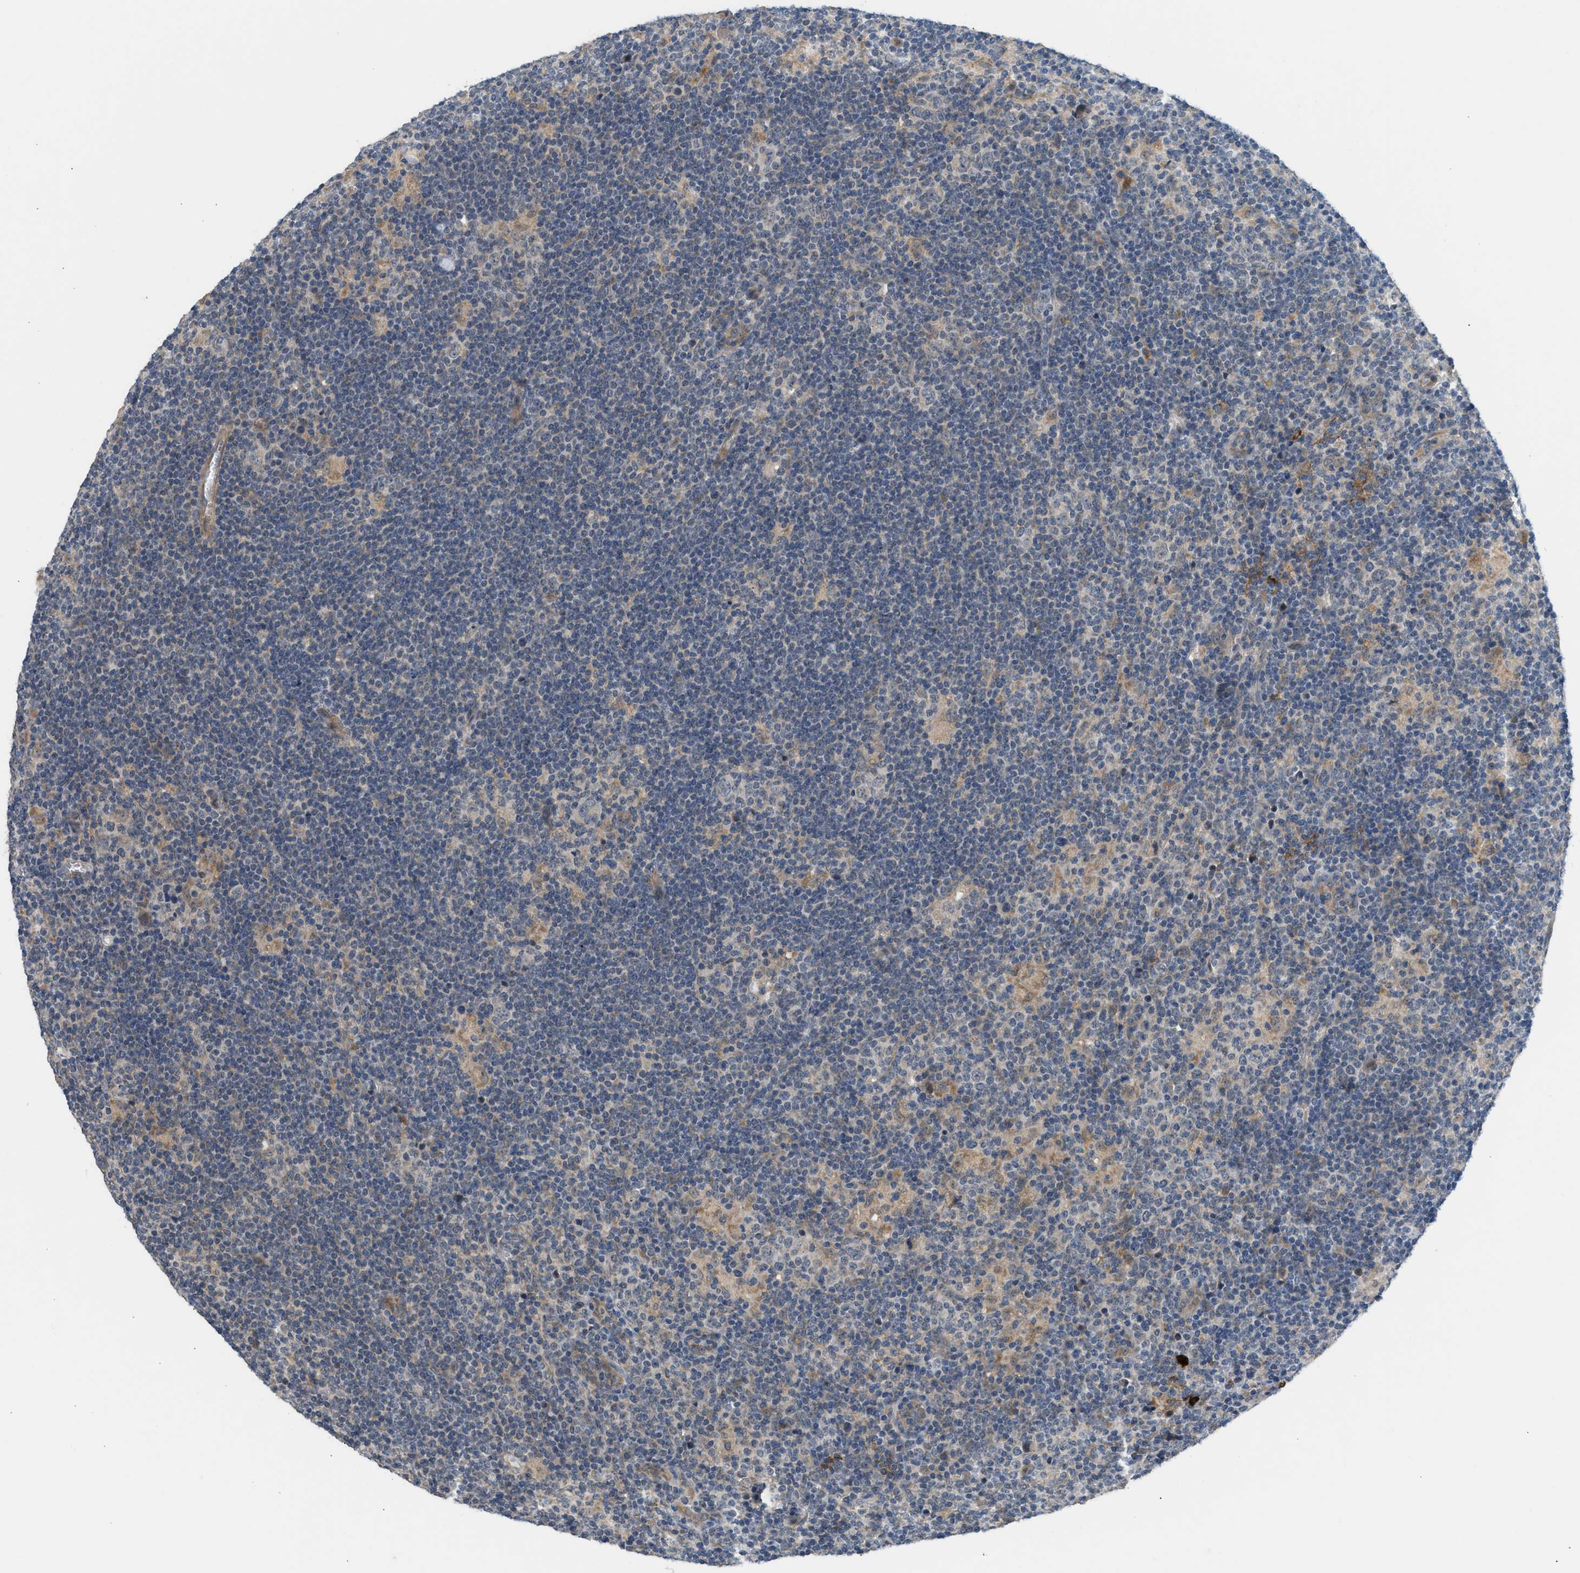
{"staining": {"intensity": "weak", "quantity": "<25%", "location": "cytoplasmic/membranous"}, "tissue": "lymphoma", "cell_type": "Tumor cells", "image_type": "cancer", "snomed": [{"axis": "morphology", "description": "Hodgkin's disease, NOS"}, {"axis": "topography", "description": "Lymph node"}], "caption": "IHC of human Hodgkin's disease demonstrates no expression in tumor cells. (DAB (3,3'-diaminobenzidine) immunohistochemistry (IHC) visualized using brightfield microscopy, high magnification).", "gene": "ADCY8", "patient": {"sex": "female", "age": 57}}